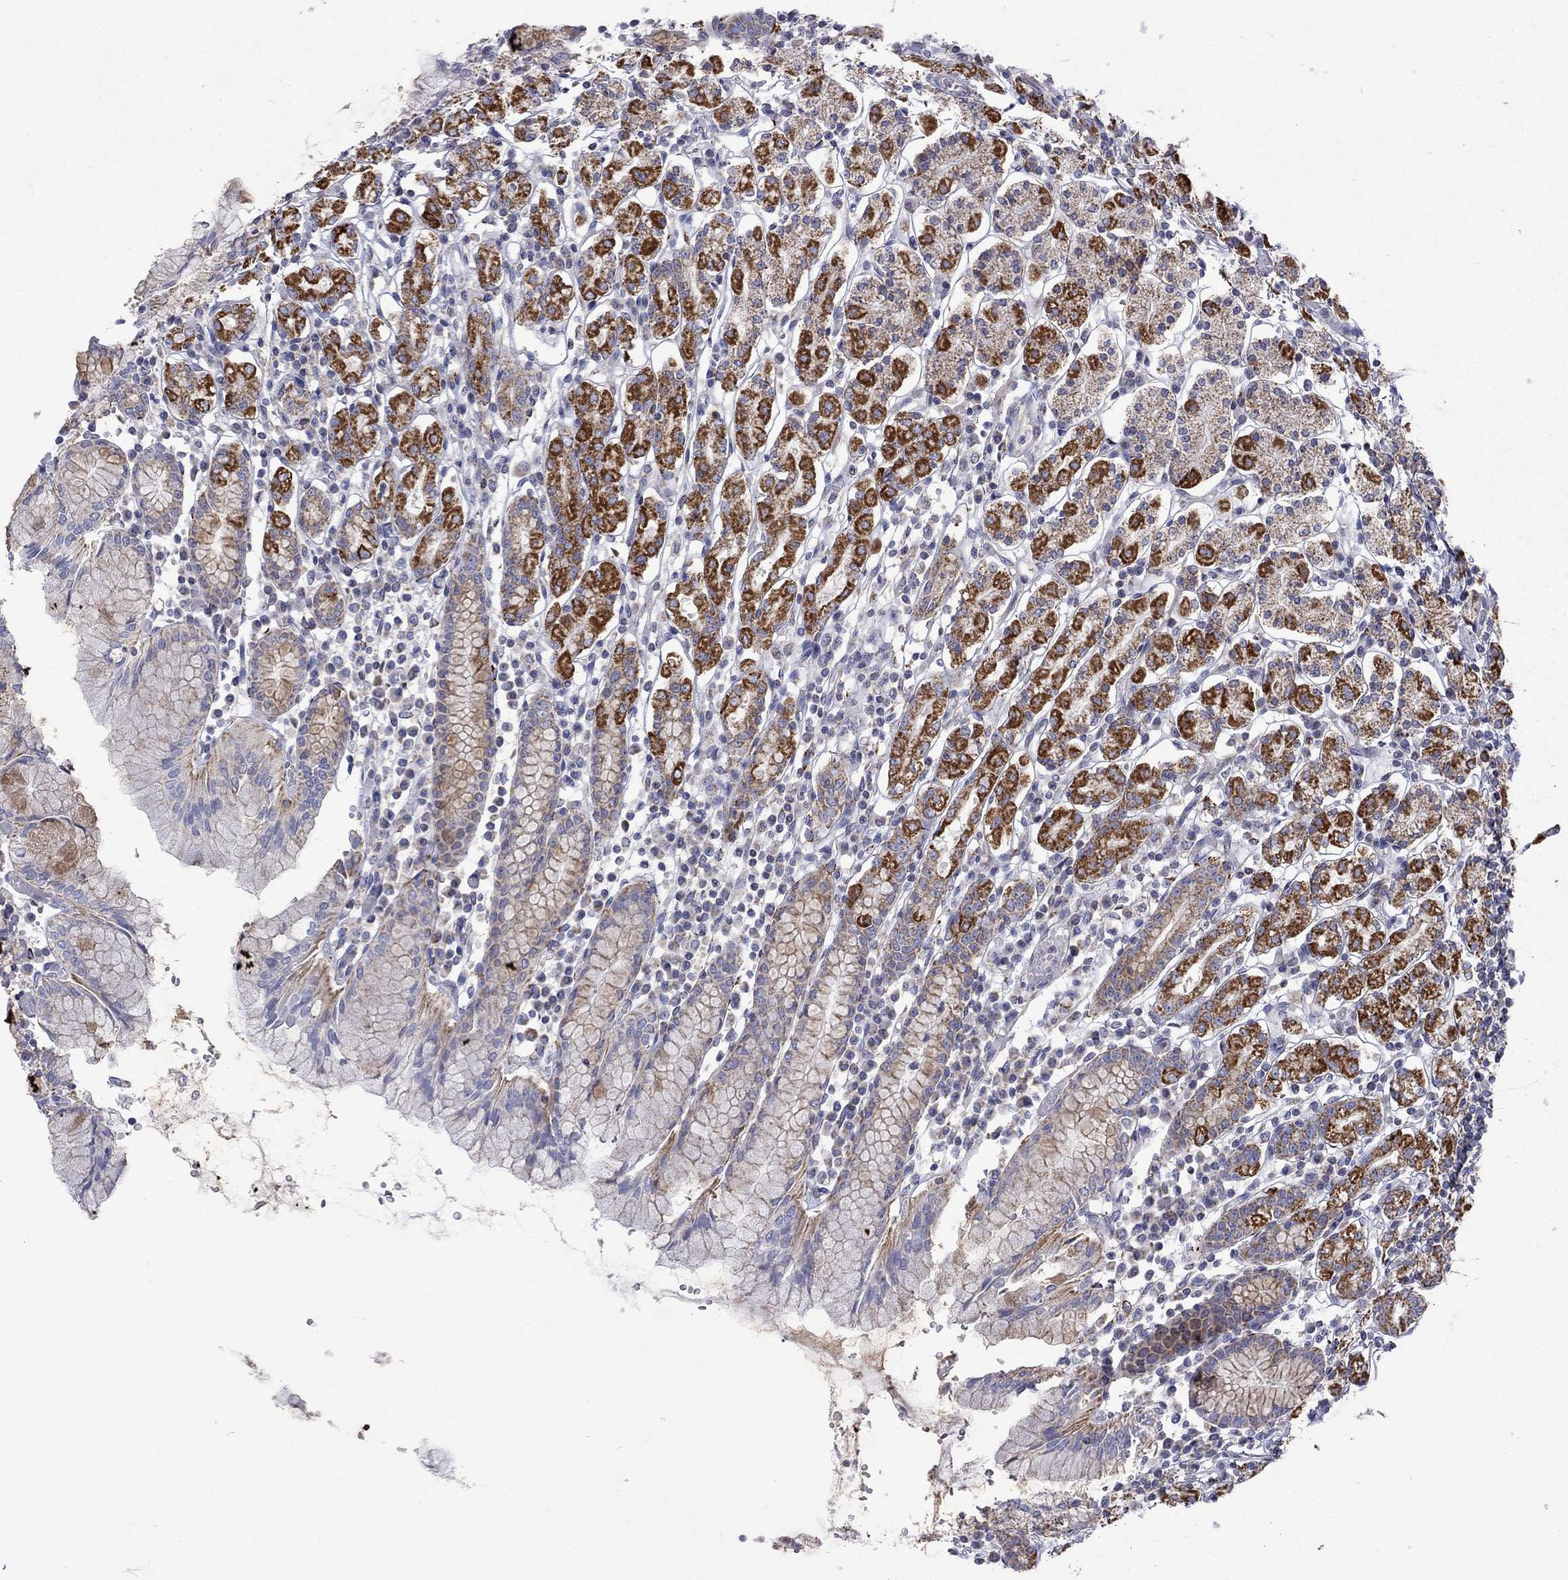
{"staining": {"intensity": "strong", "quantity": "25%-75%", "location": "cytoplasmic/membranous"}, "tissue": "stomach", "cell_type": "Glandular cells", "image_type": "normal", "snomed": [{"axis": "morphology", "description": "Normal tissue, NOS"}, {"axis": "topography", "description": "Stomach, upper"}, {"axis": "topography", "description": "Stomach"}], "caption": "An immunohistochemistry image of benign tissue is shown. Protein staining in brown highlights strong cytoplasmic/membranous positivity in stomach within glandular cells. (IHC, brightfield microscopy, high magnification).", "gene": "CISD1", "patient": {"sex": "male", "age": 62}}